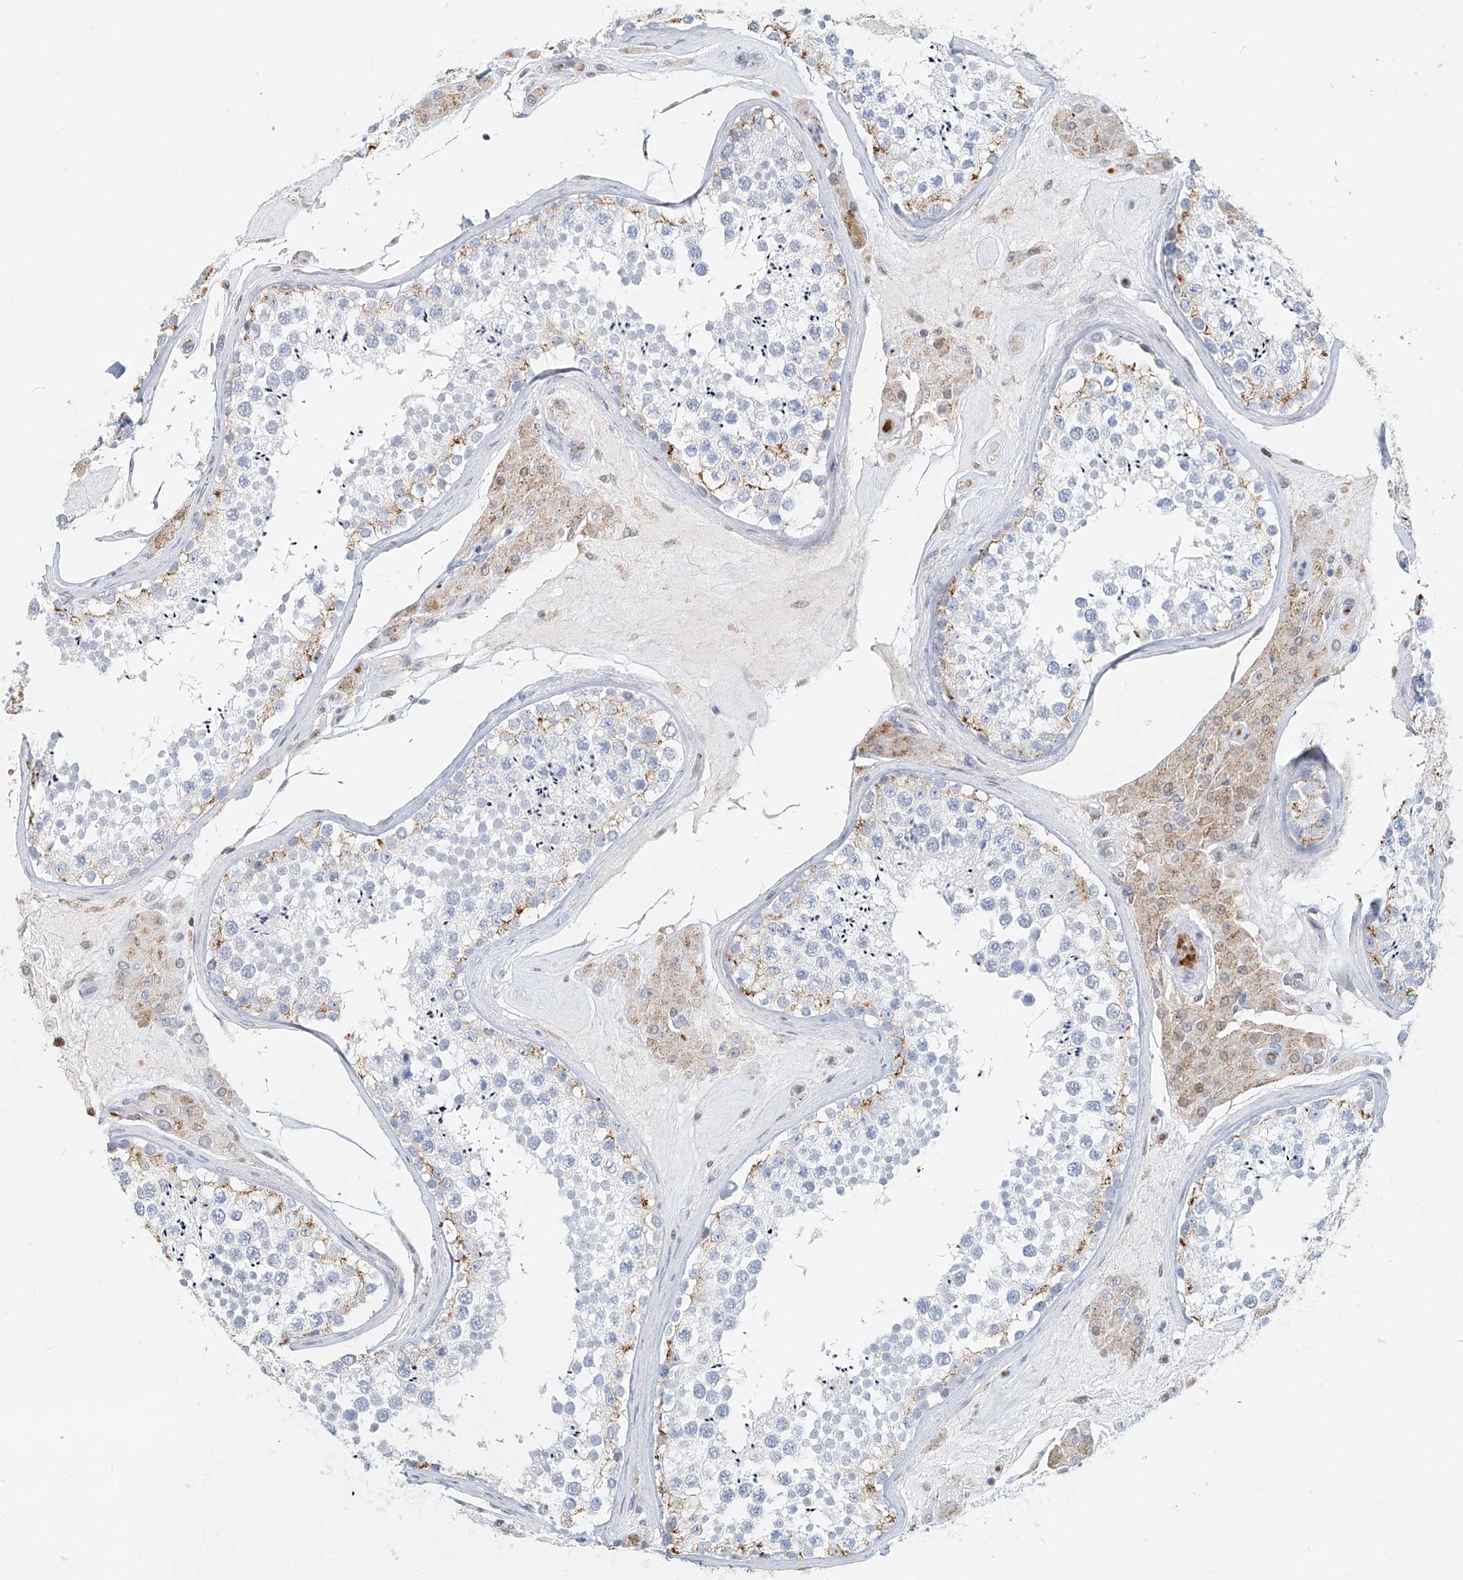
{"staining": {"intensity": "weak", "quantity": "<25%", "location": "cytoplasmic/membranous"}, "tissue": "testis", "cell_type": "Cells in seminiferous ducts", "image_type": "normal", "snomed": [{"axis": "morphology", "description": "Normal tissue, NOS"}, {"axis": "topography", "description": "Testis"}], "caption": "Immunohistochemical staining of unremarkable human testis reveals no significant positivity in cells in seminiferous ducts.", "gene": "PTPRA", "patient": {"sex": "male", "age": 46}}